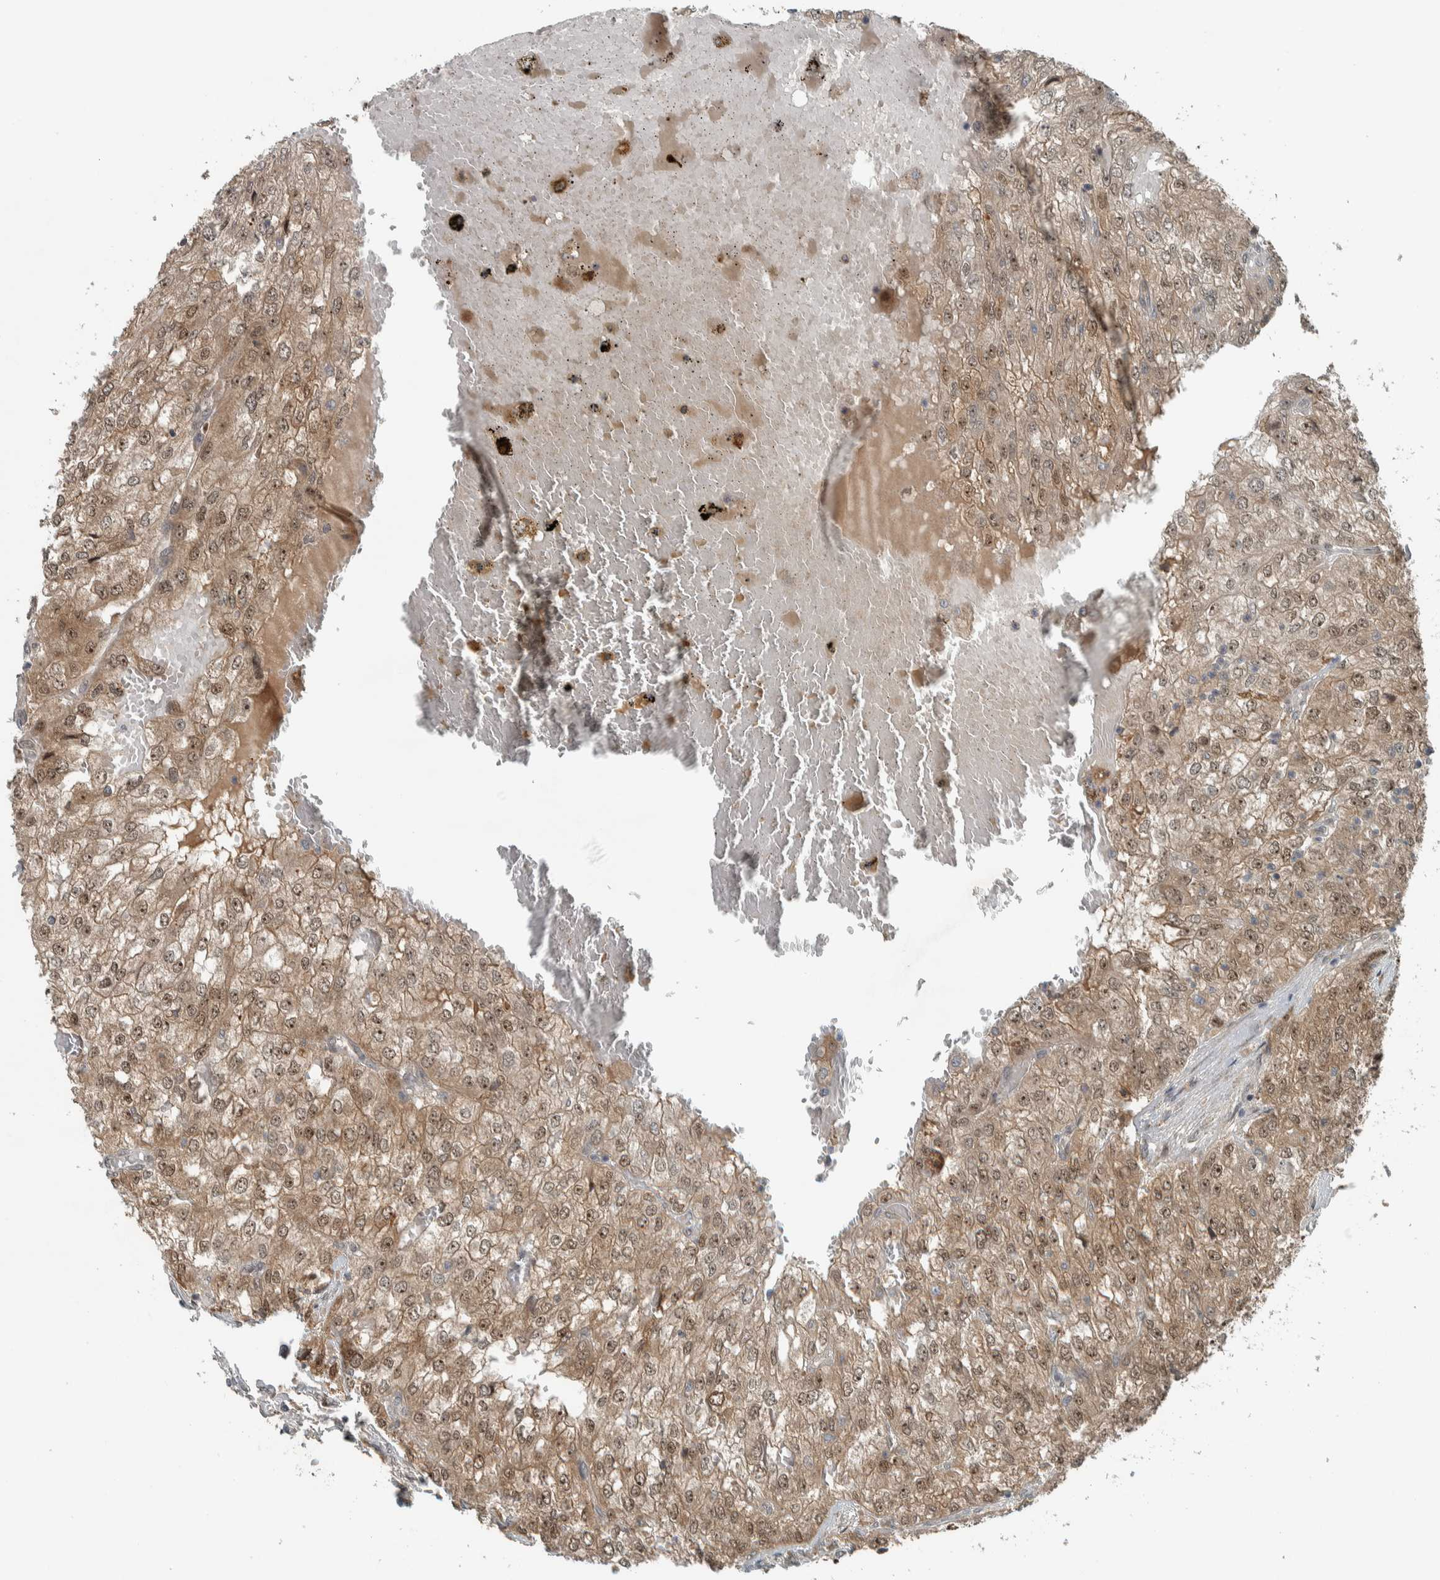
{"staining": {"intensity": "moderate", "quantity": ">75%", "location": "cytoplasmic/membranous,nuclear"}, "tissue": "renal cancer", "cell_type": "Tumor cells", "image_type": "cancer", "snomed": [{"axis": "morphology", "description": "Adenocarcinoma, NOS"}, {"axis": "topography", "description": "Kidney"}], "caption": "Moderate cytoplasmic/membranous and nuclear expression for a protein is appreciated in about >75% of tumor cells of renal cancer using IHC.", "gene": "XPO5", "patient": {"sex": "female", "age": 54}}